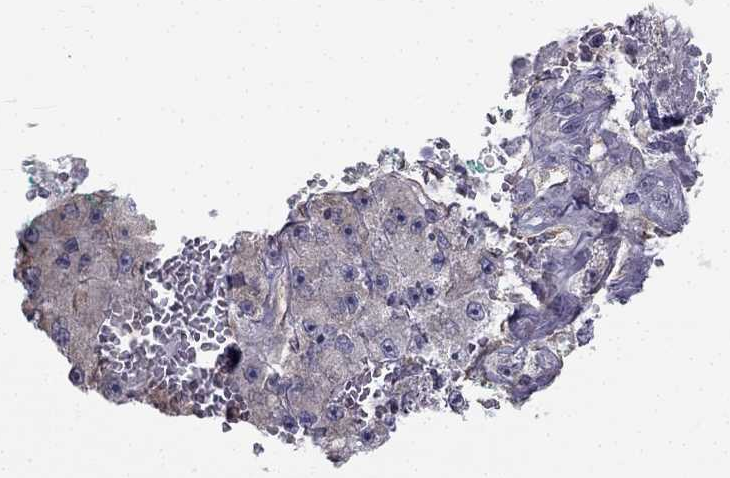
{"staining": {"intensity": "negative", "quantity": "none", "location": "none"}, "tissue": "liver cancer", "cell_type": "Tumor cells", "image_type": "cancer", "snomed": [{"axis": "morphology", "description": "Carcinoma, Hepatocellular, NOS"}, {"axis": "topography", "description": "Liver"}], "caption": "A high-resolution histopathology image shows immunohistochemistry (IHC) staining of liver cancer (hepatocellular carcinoma), which reveals no significant expression in tumor cells.", "gene": "CCDC40", "patient": {"sex": "female", "age": 73}}